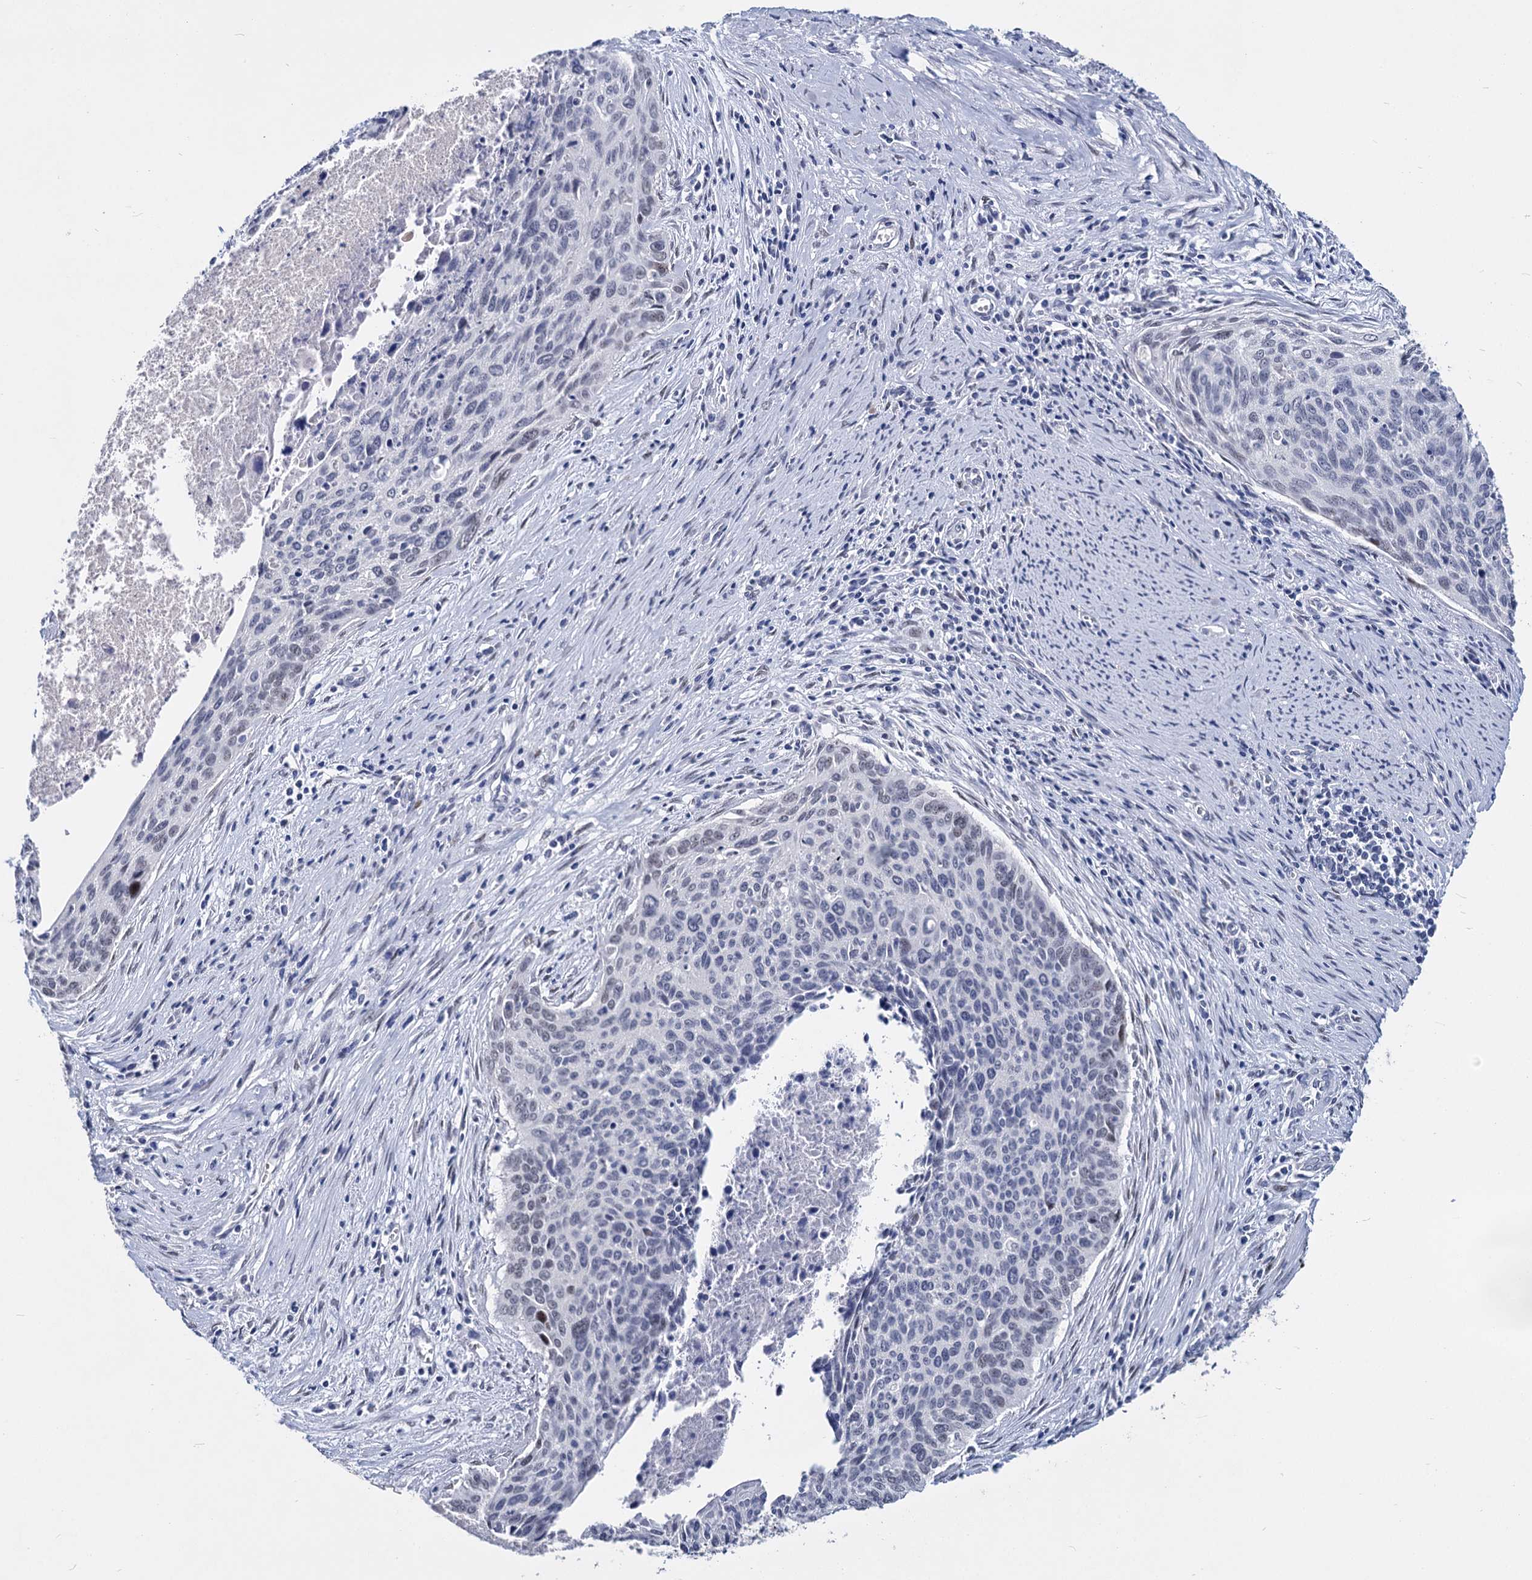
{"staining": {"intensity": "negative", "quantity": "none", "location": "none"}, "tissue": "cervical cancer", "cell_type": "Tumor cells", "image_type": "cancer", "snomed": [{"axis": "morphology", "description": "Squamous cell carcinoma, NOS"}, {"axis": "topography", "description": "Cervix"}], "caption": "Immunohistochemical staining of human cervical cancer (squamous cell carcinoma) reveals no significant staining in tumor cells. (IHC, brightfield microscopy, high magnification).", "gene": "MAGEA4", "patient": {"sex": "female", "age": 55}}